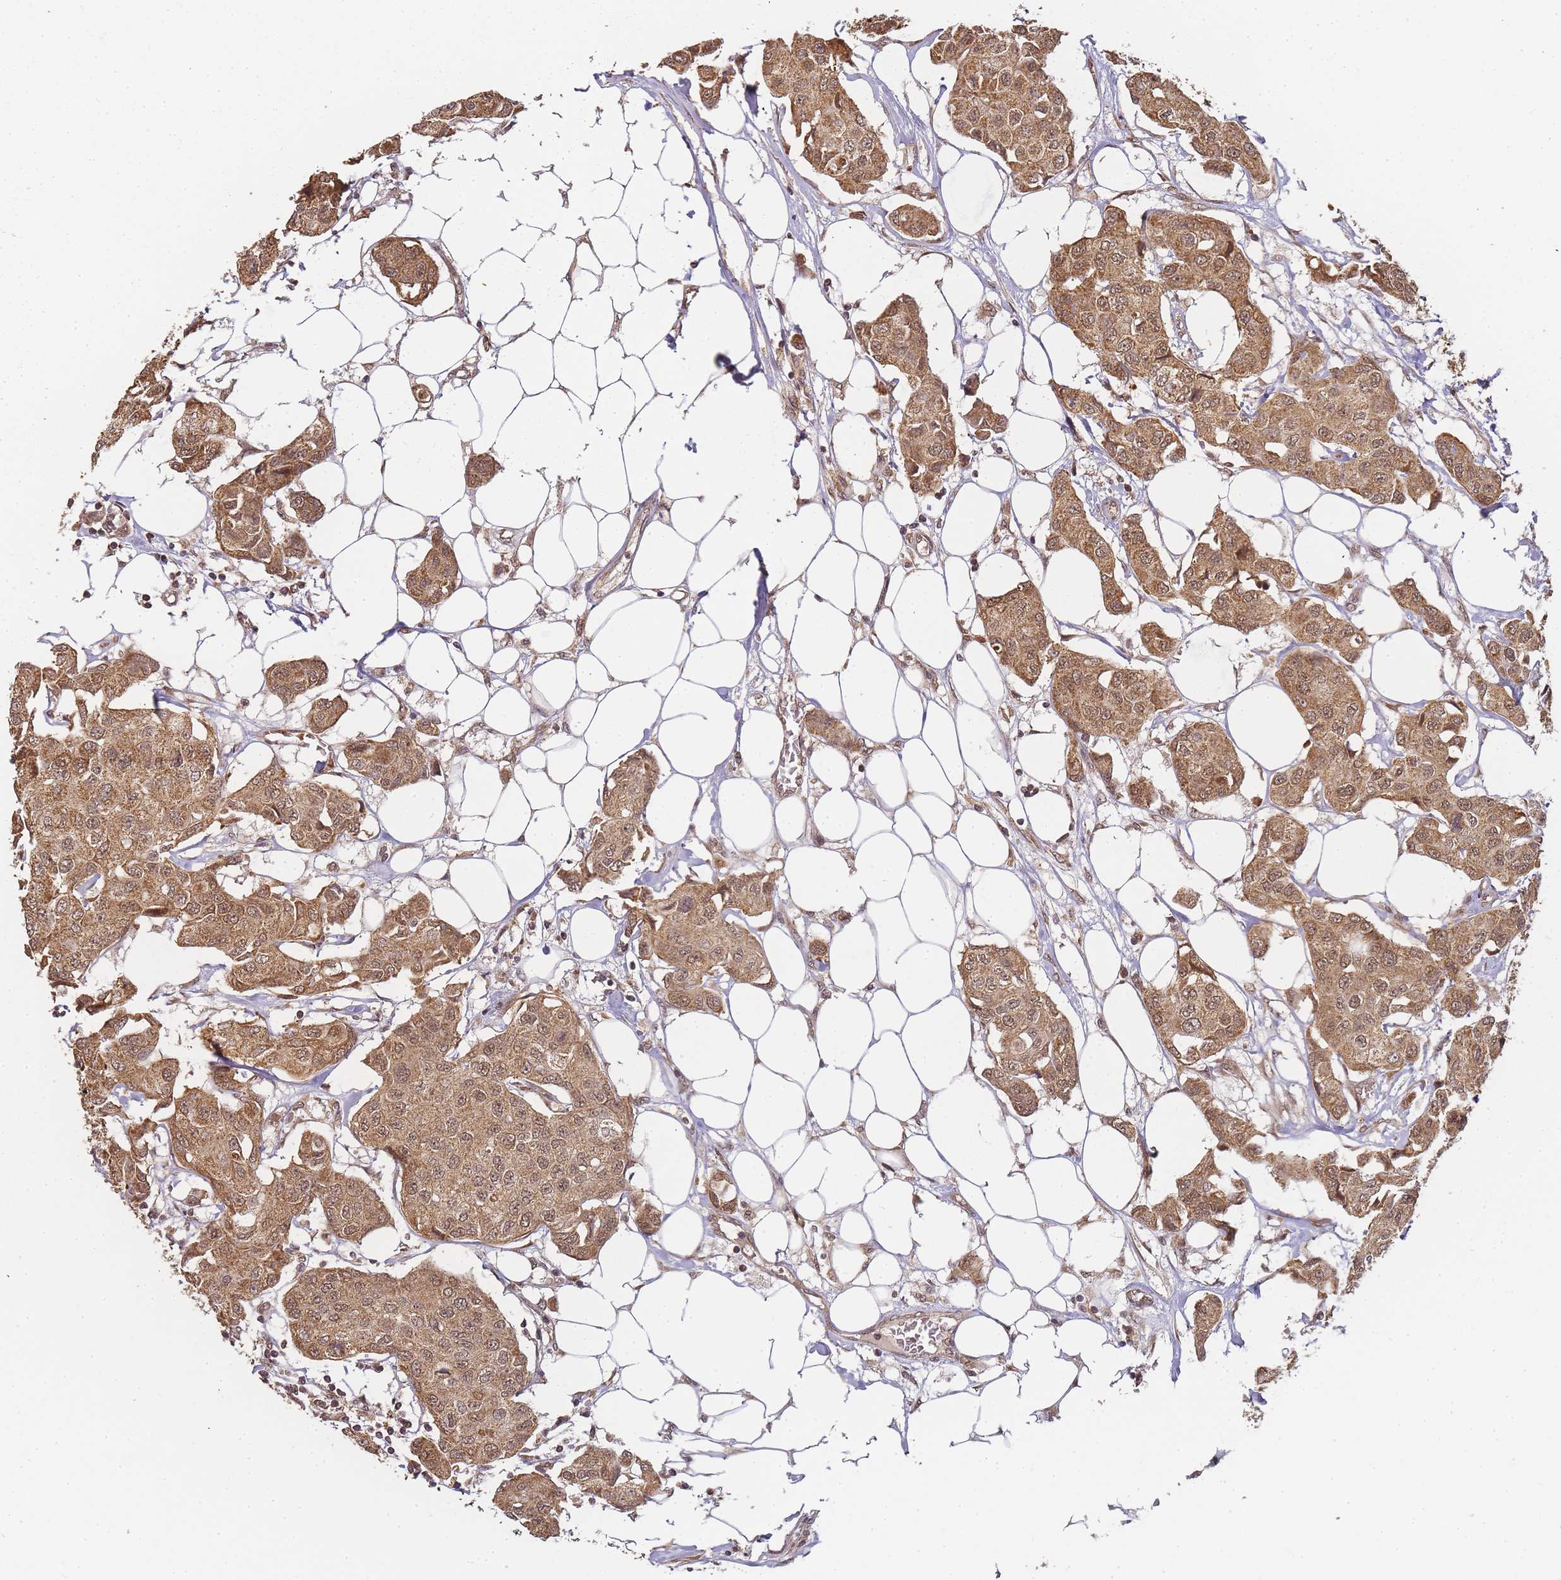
{"staining": {"intensity": "moderate", "quantity": ">75%", "location": "cytoplasmic/membranous,nuclear"}, "tissue": "breast cancer", "cell_type": "Tumor cells", "image_type": "cancer", "snomed": [{"axis": "morphology", "description": "Duct carcinoma"}, {"axis": "topography", "description": "Breast"}, {"axis": "topography", "description": "Lymph node"}], "caption": "Immunohistochemistry staining of breast cancer, which displays medium levels of moderate cytoplasmic/membranous and nuclear expression in approximately >75% of tumor cells indicating moderate cytoplasmic/membranous and nuclear protein expression. The staining was performed using DAB (3,3'-diaminobenzidine) (brown) for protein detection and nuclei were counterstained in hematoxylin (blue).", "gene": "ZNF497", "patient": {"sex": "female", "age": 80}}